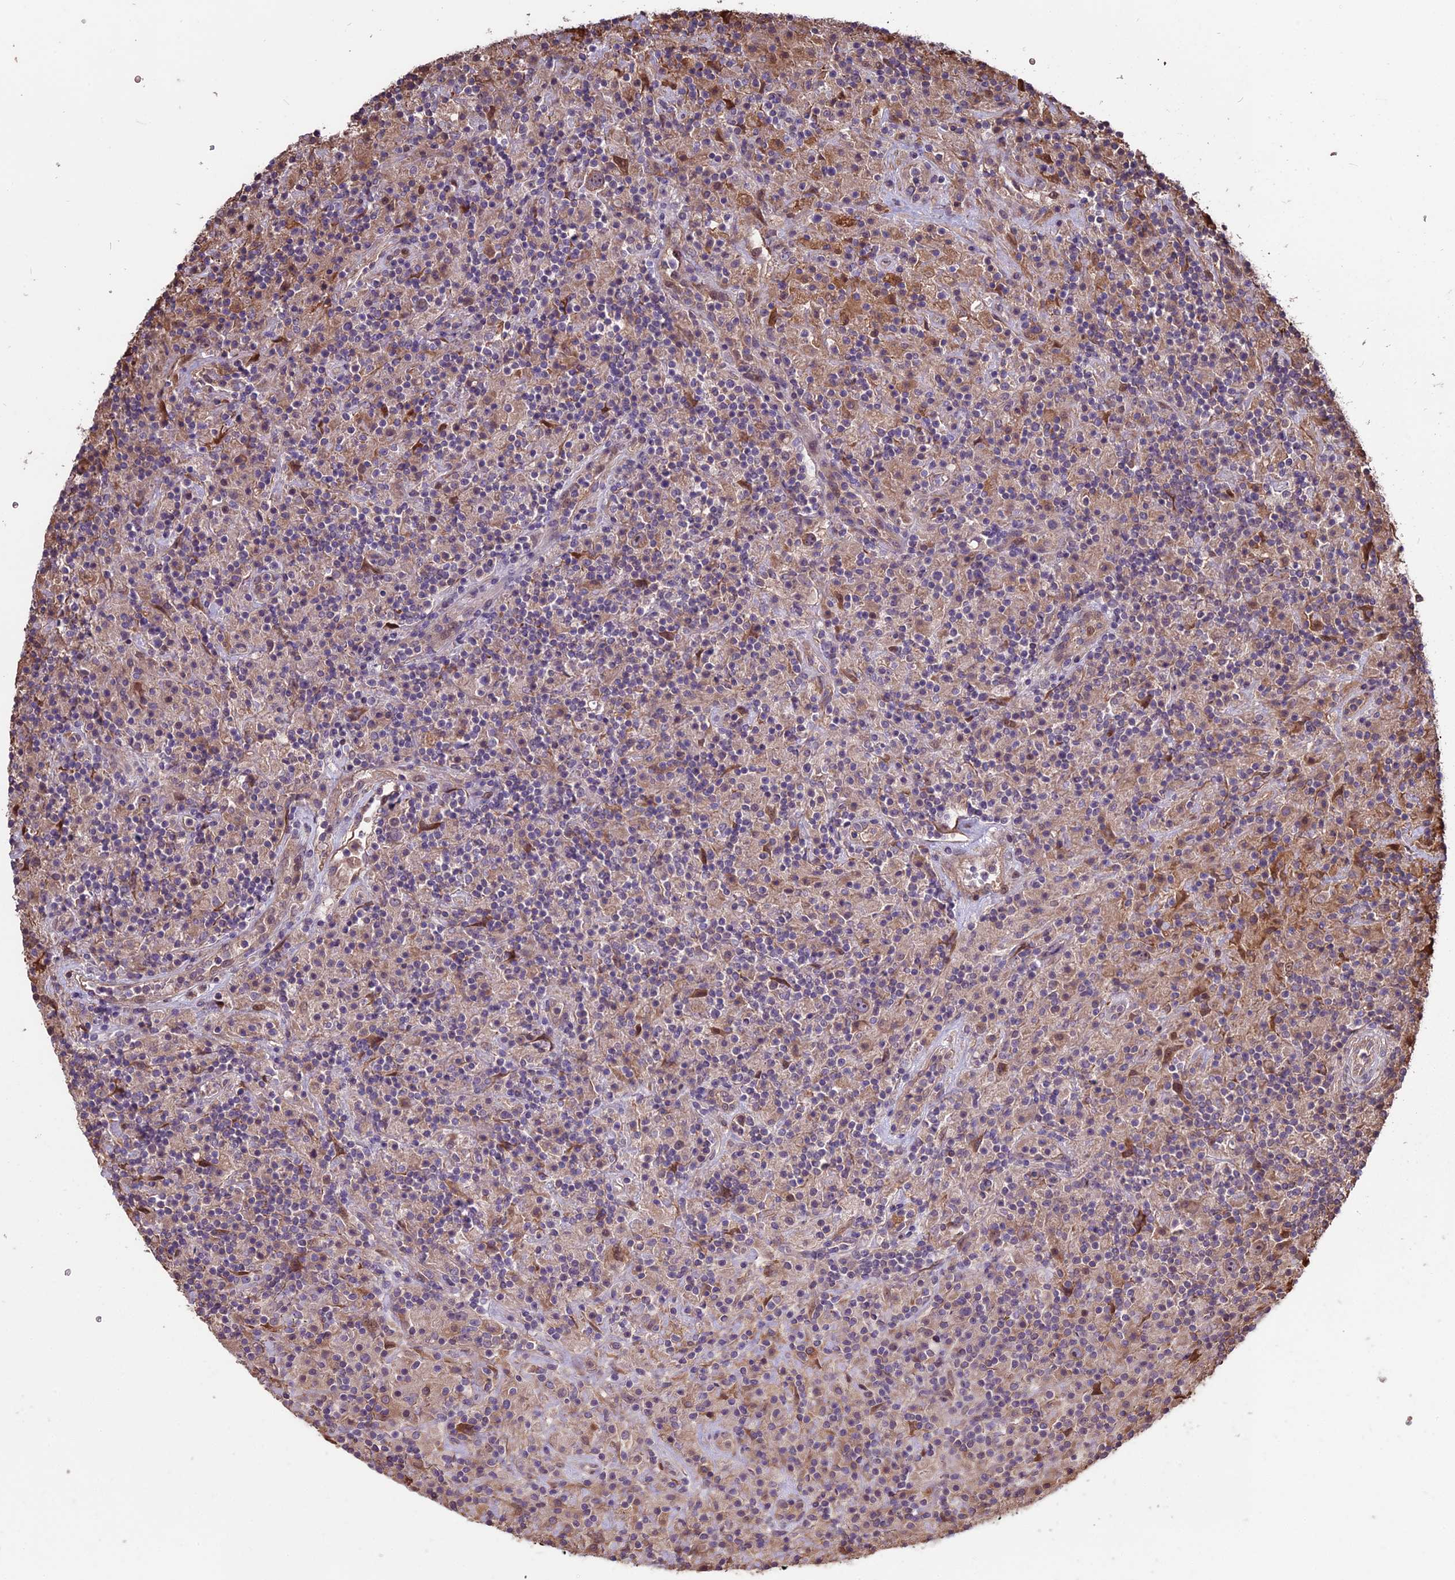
{"staining": {"intensity": "weak", "quantity": "25%-75%", "location": "cytoplasmic/membranous,nuclear"}, "tissue": "lymphoma", "cell_type": "Tumor cells", "image_type": "cancer", "snomed": [{"axis": "morphology", "description": "Hodgkin's disease, NOS"}, {"axis": "topography", "description": "Lymph node"}], "caption": "There is low levels of weak cytoplasmic/membranous and nuclear expression in tumor cells of Hodgkin's disease, as demonstrated by immunohistochemical staining (brown color).", "gene": "VWA3A", "patient": {"sex": "male", "age": 70}}